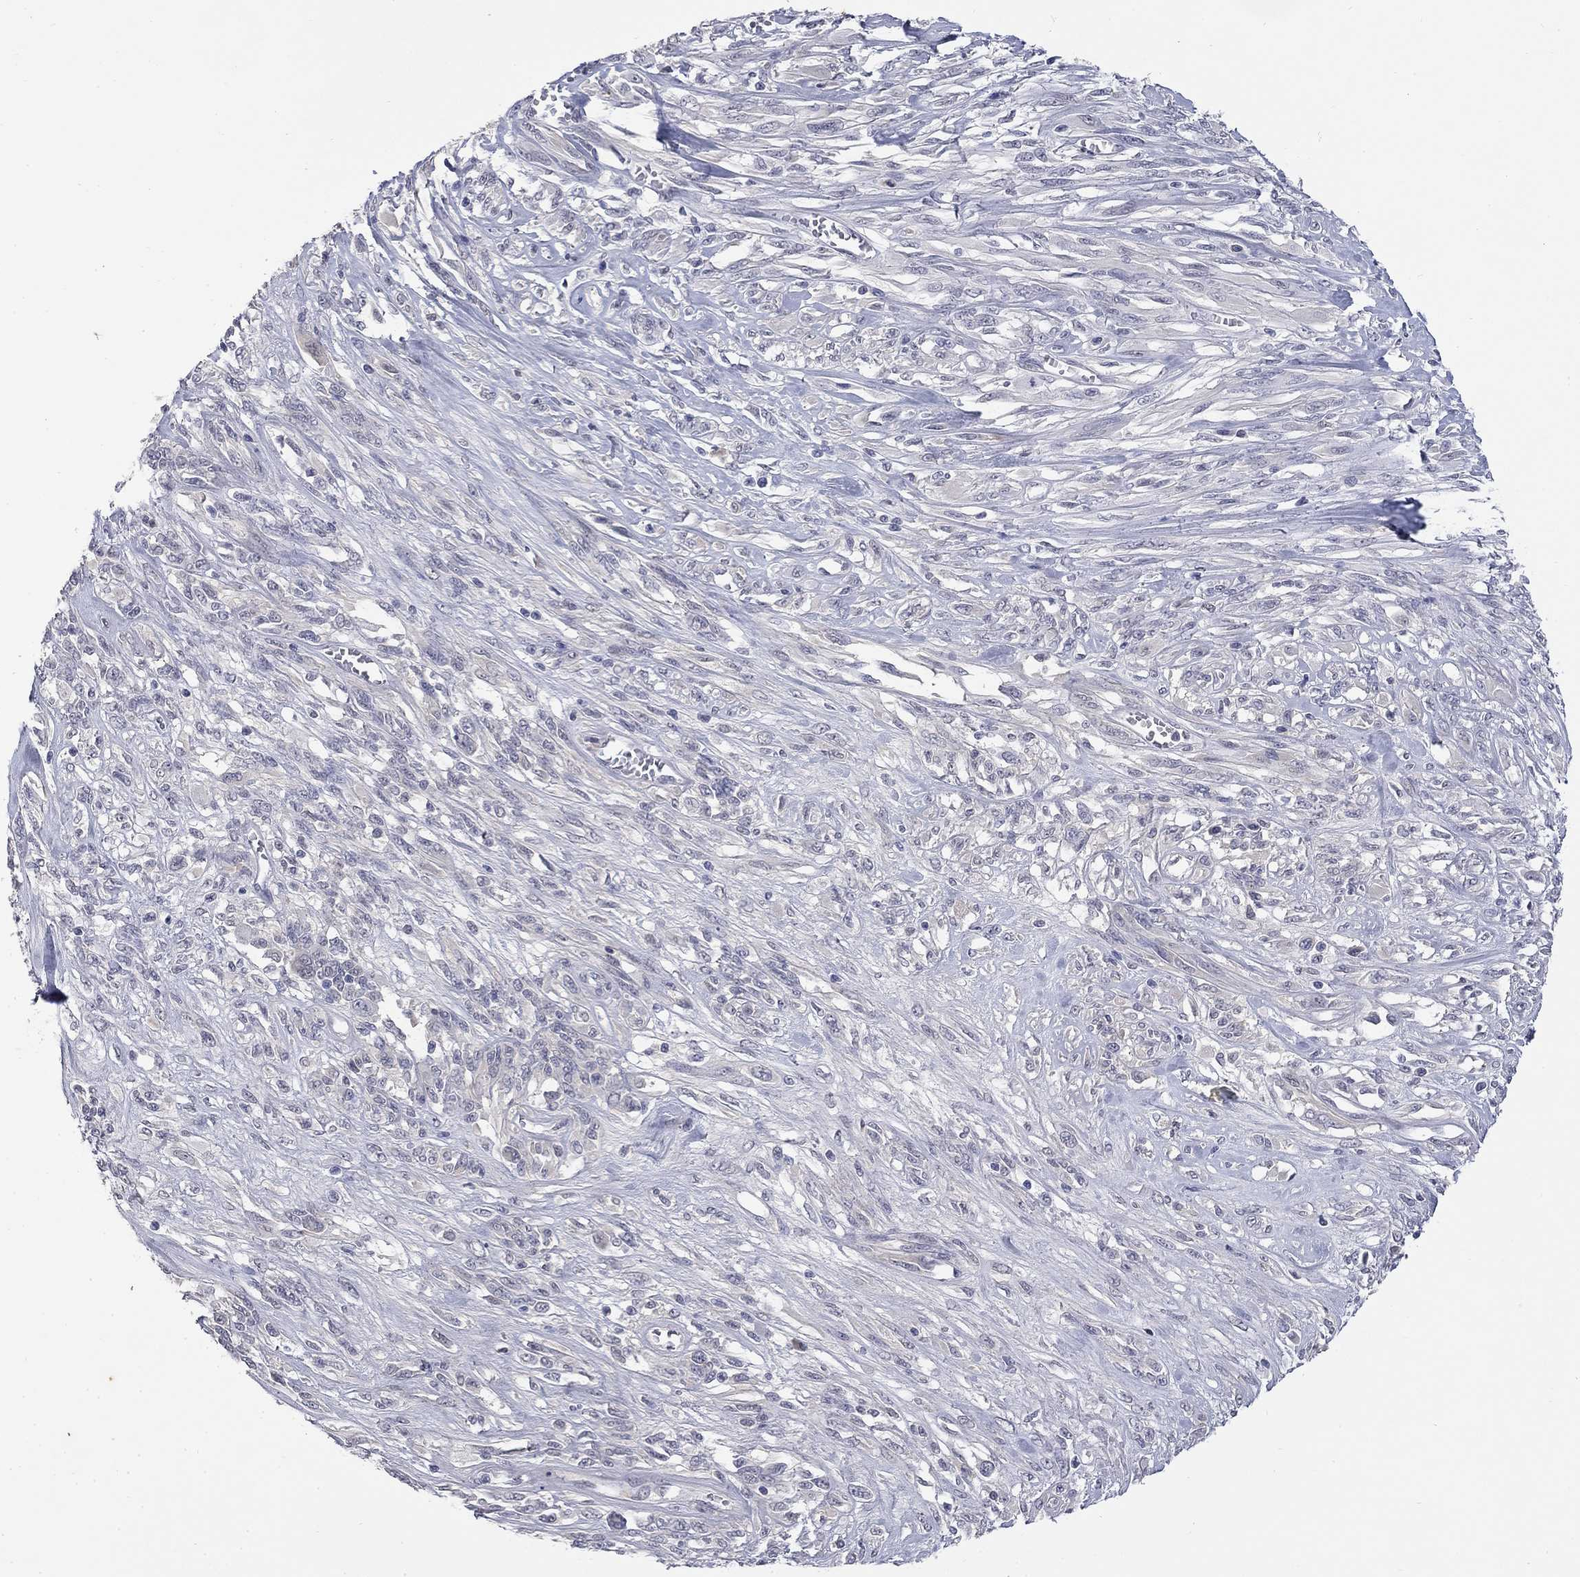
{"staining": {"intensity": "negative", "quantity": "none", "location": "none"}, "tissue": "melanoma", "cell_type": "Tumor cells", "image_type": "cancer", "snomed": [{"axis": "morphology", "description": "Malignant melanoma, NOS"}, {"axis": "topography", "description": "Skin"}], "caption": "IHC micrograph of neoplastic tissue: human malignant melanoma stained with DAB exhibits no significant protein expression in tumor cells.", "gene": "SLC51A", "patient": {"sex": "female", "age": 91}}